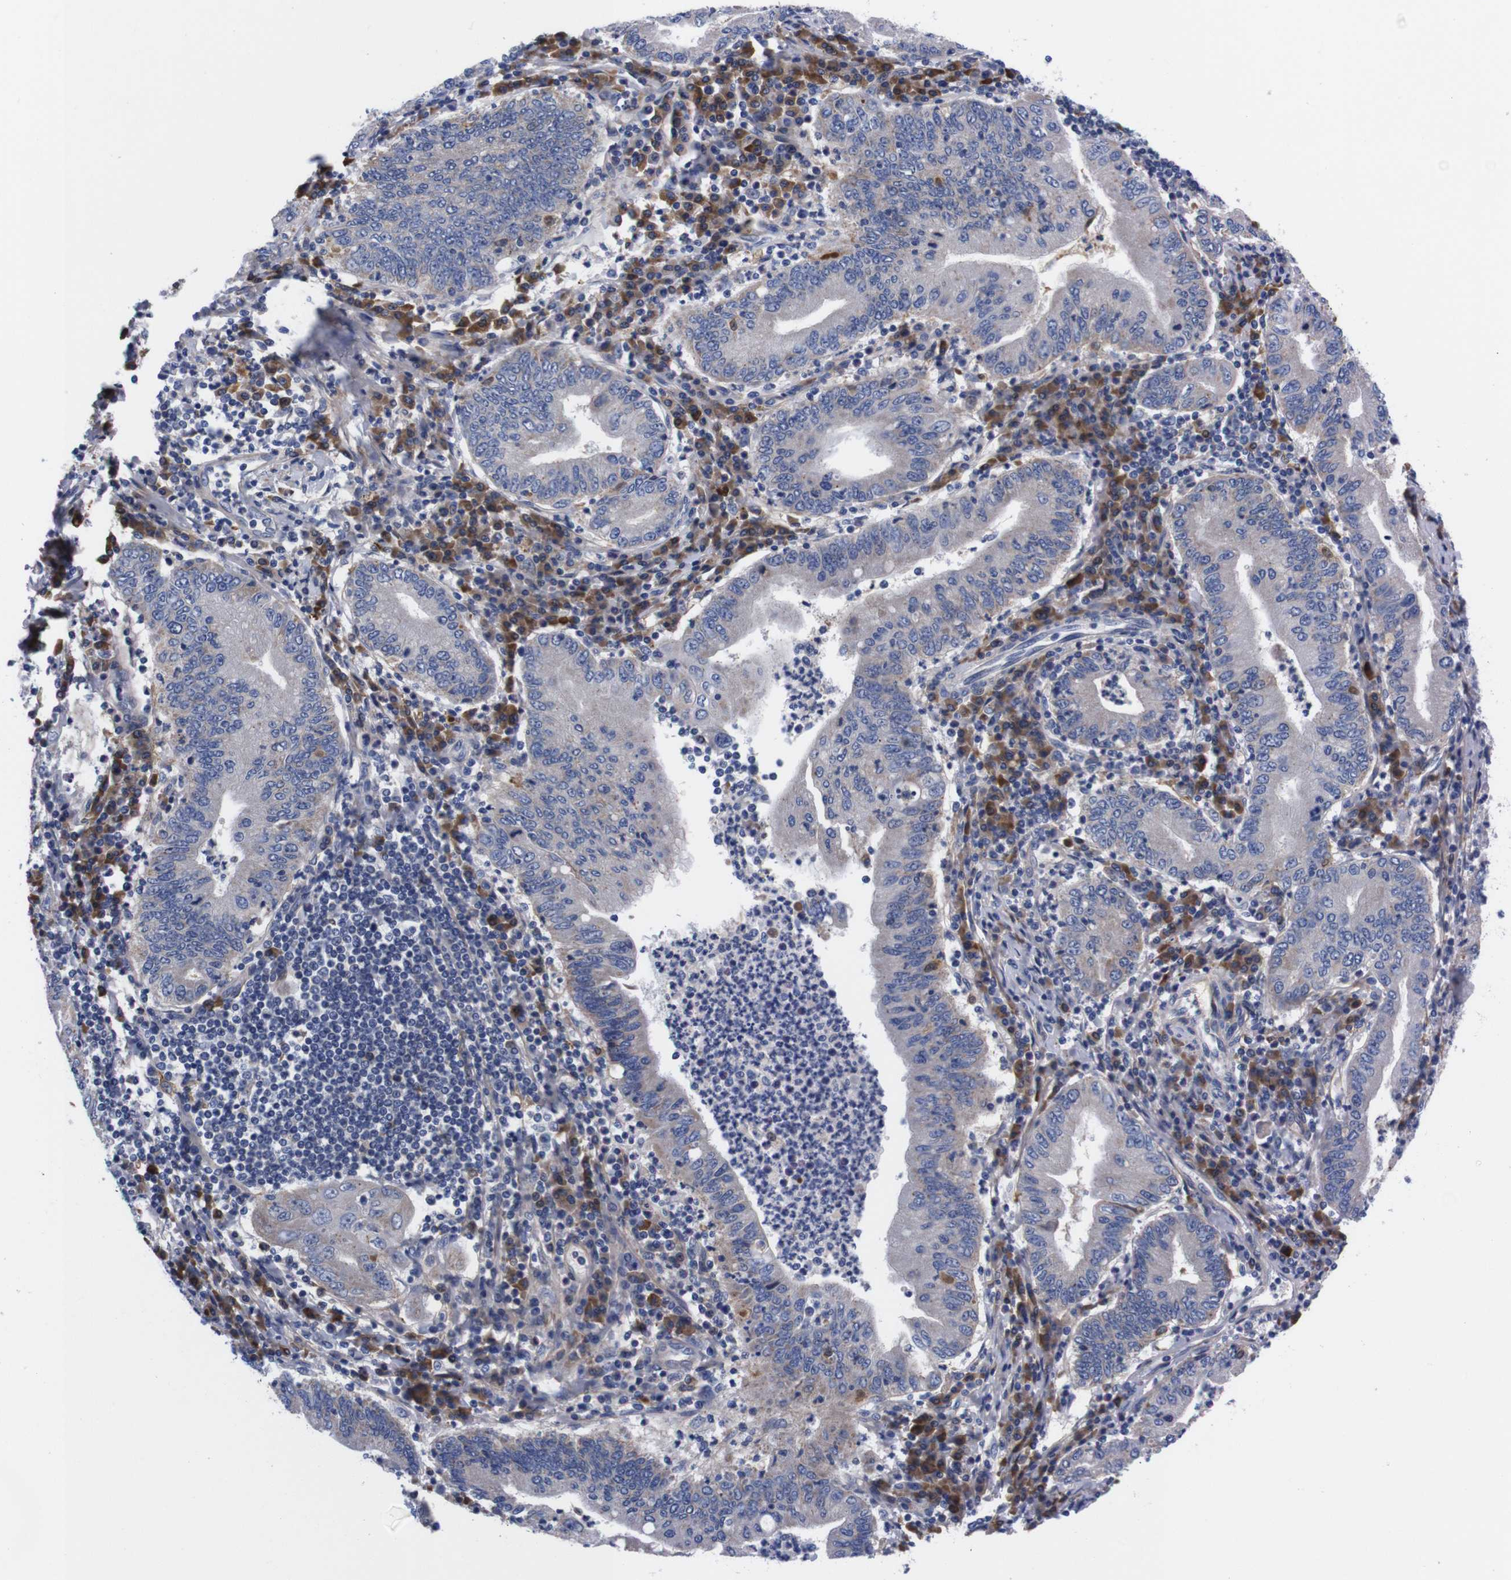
{"staining": {"intensity": "negative", "quantity": "none", "location": "none"}, "tissue": "stomach cancer", "cell_type": "Tumor cells", "image_type": "cancer", "snomed": [{"axis": "morphology", "description": "Normal tissue, NOS"}, {"axis": "morphology", "description": "Adenocarcinoma, NOS"}, {"axis": "topography", "description": "Esophagus"}, {"axis": "topography", "description": "Stomach, upper"}, {"axis": "topography", "description": "Peripheral nerve tissue"}], "caption": "A photomicrograph of human stomach cancer is negative for staining in tumor cells. (Brightfield microscopy of DAB immunohistochemistry (IHC) at high magnification).", "gene": "FAM210A", "patient": {"sex": "male", "age": 62}}